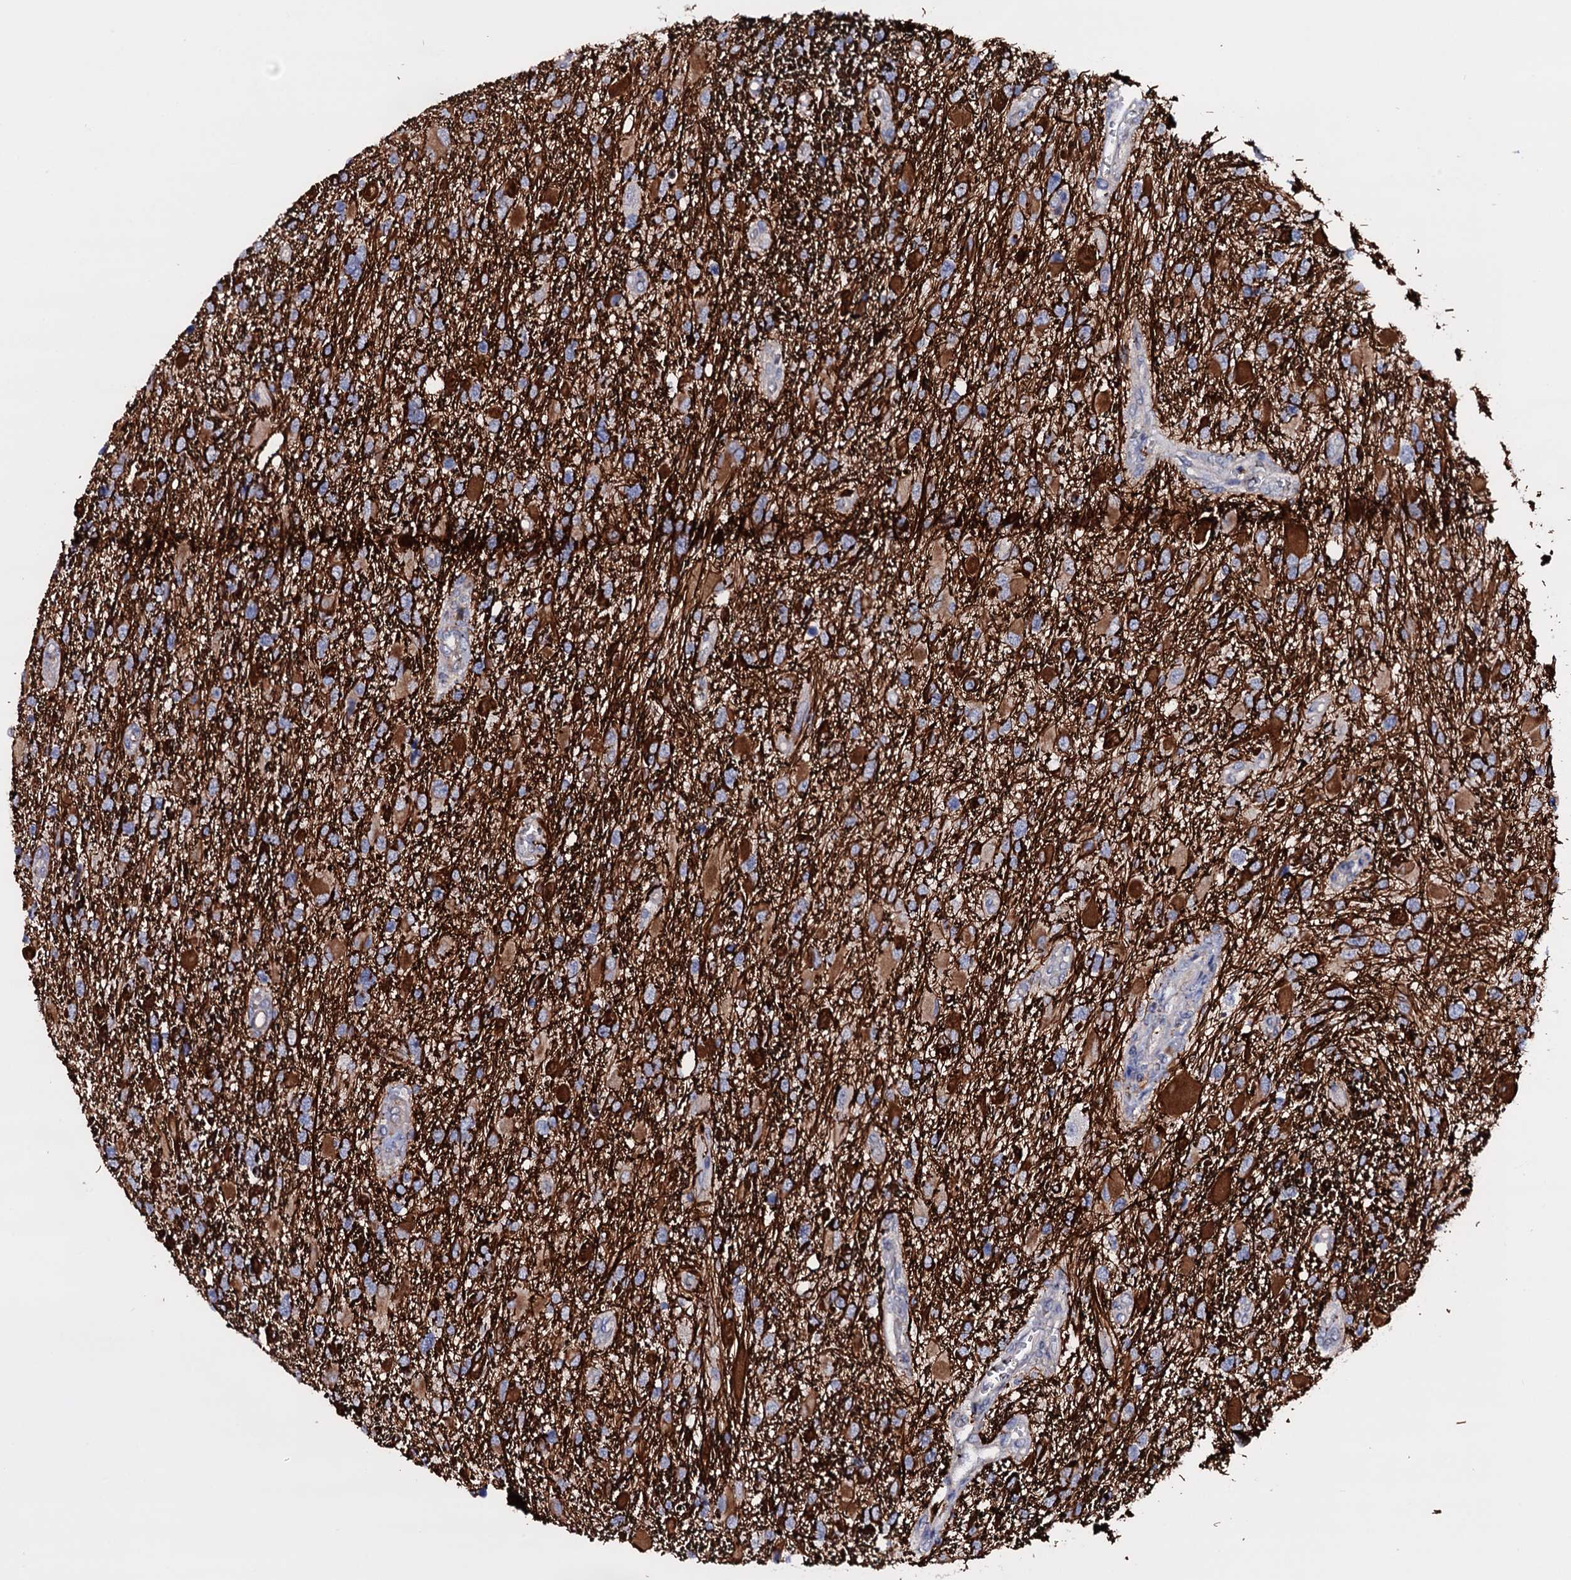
{"staining": {"intensity": "moderate", "quantity": "<25%", "location": "cytoplasmic/membranous"}, "tissue": "glioma", "cell_type": "Tumor cells", "image_type": "cancer", "snomed": [{"axis": "morphology", "description": "Glioma, malignant, High grade"}, {"axis": "topography", "description": "Brain"}], "caption": "Immunohistochemical staining of glioma exhibits low levels of moderate cytoplasmic/membranous positivity in approximately <25% of tumor cells.", "gene": "BCL2L14", "patient": {"sex": "male", "age": 53}}